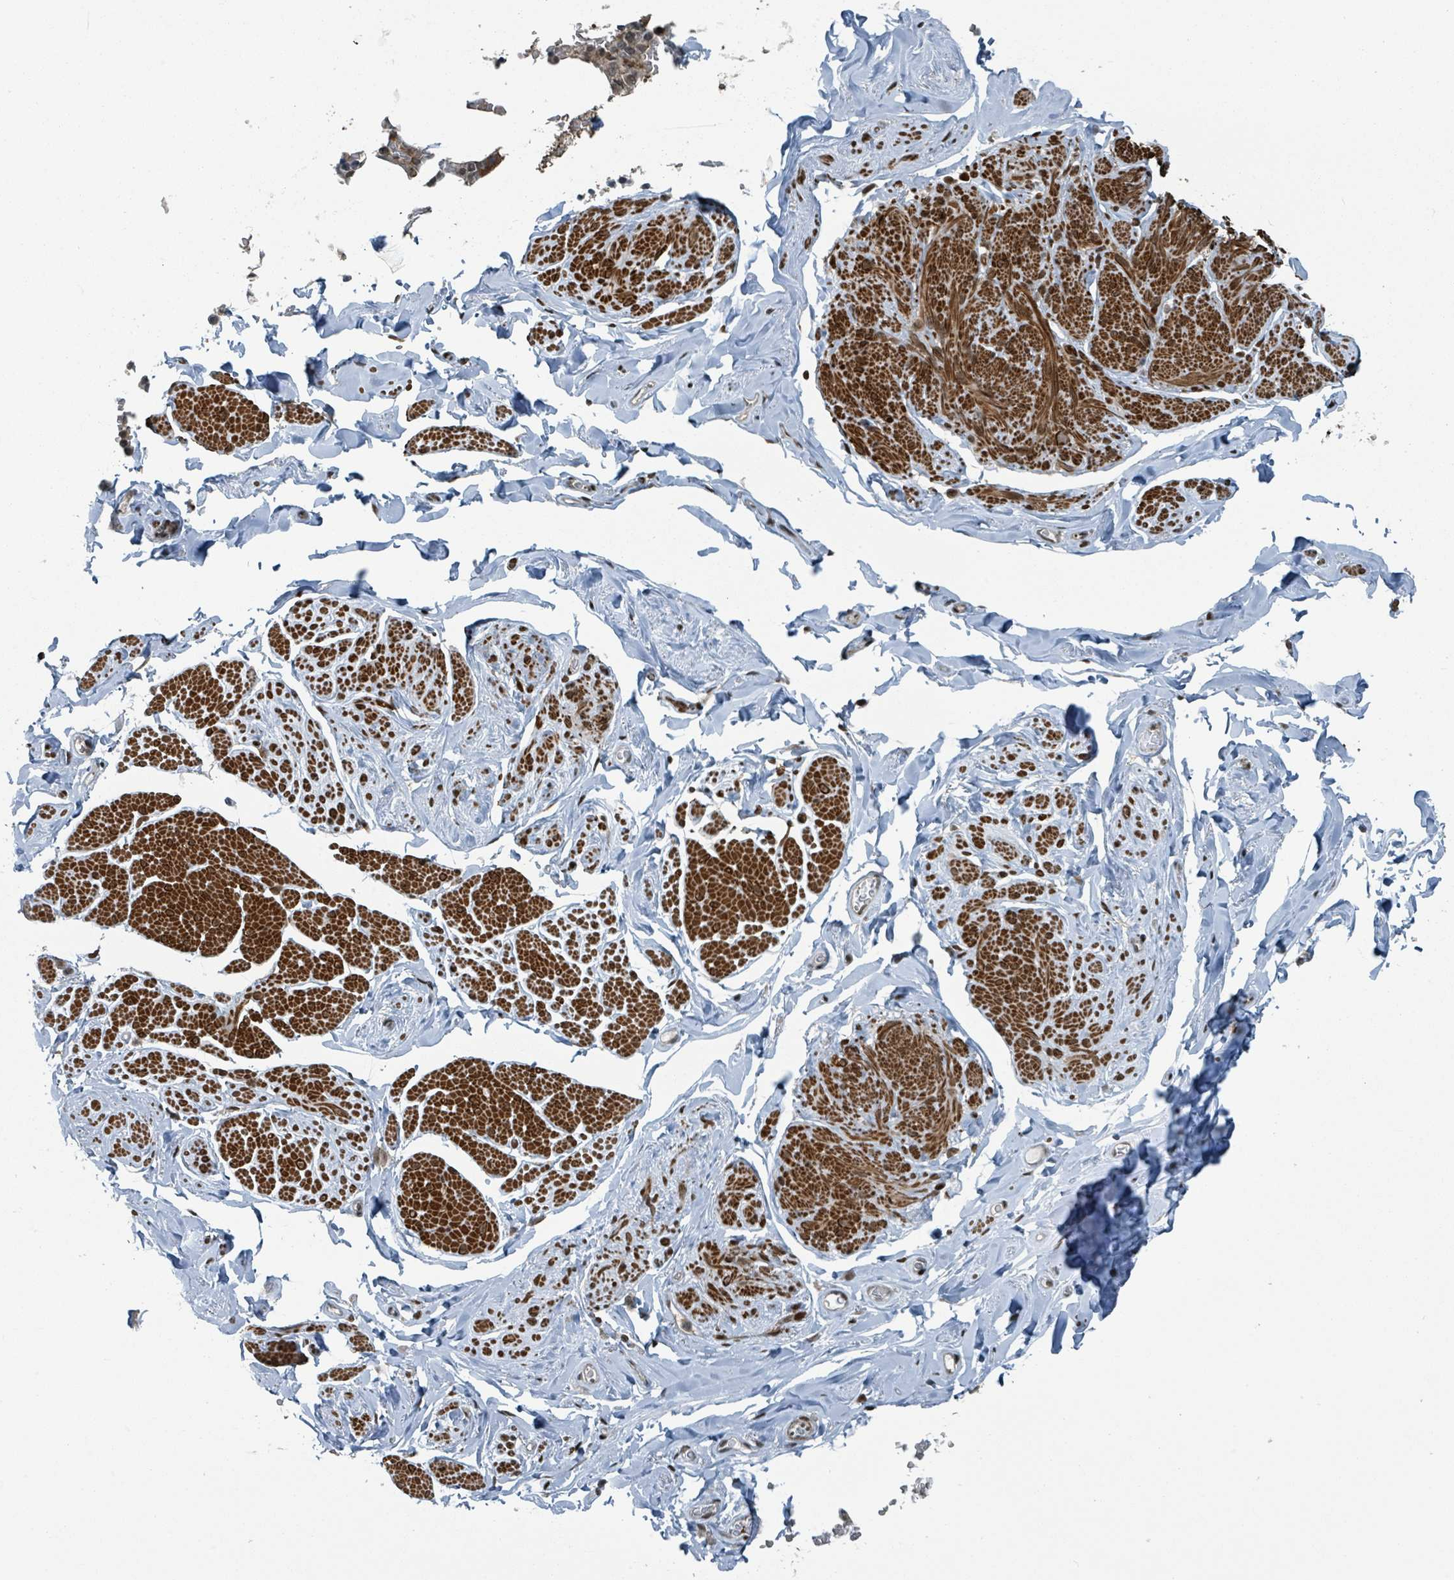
{"staining": {"intensity": "strong", "quantity": "25%-75%", "location": "cytoplasmic/membranous"}, "tissue": "smooth muscle", "cell_type": "Smooth muscle cells", "image_type": "normal", "snomed": [{"axis": "morphology", "description": "Normal tissue, NOS"}, {"axis": "topography", "description": "Smooth muscle"}, {"axis": "topography", "description": "Peripheral nerve tissue"}], "caption": "This photomicrograph exhibits IHC staining of unremarkable smooth muscle, with high strong cytoplasmic/membranous expression in approximately 25%-75% of smooth muscle cells.", "gene": "PHIP", "patient": {"sex": "male", "age": 69}}